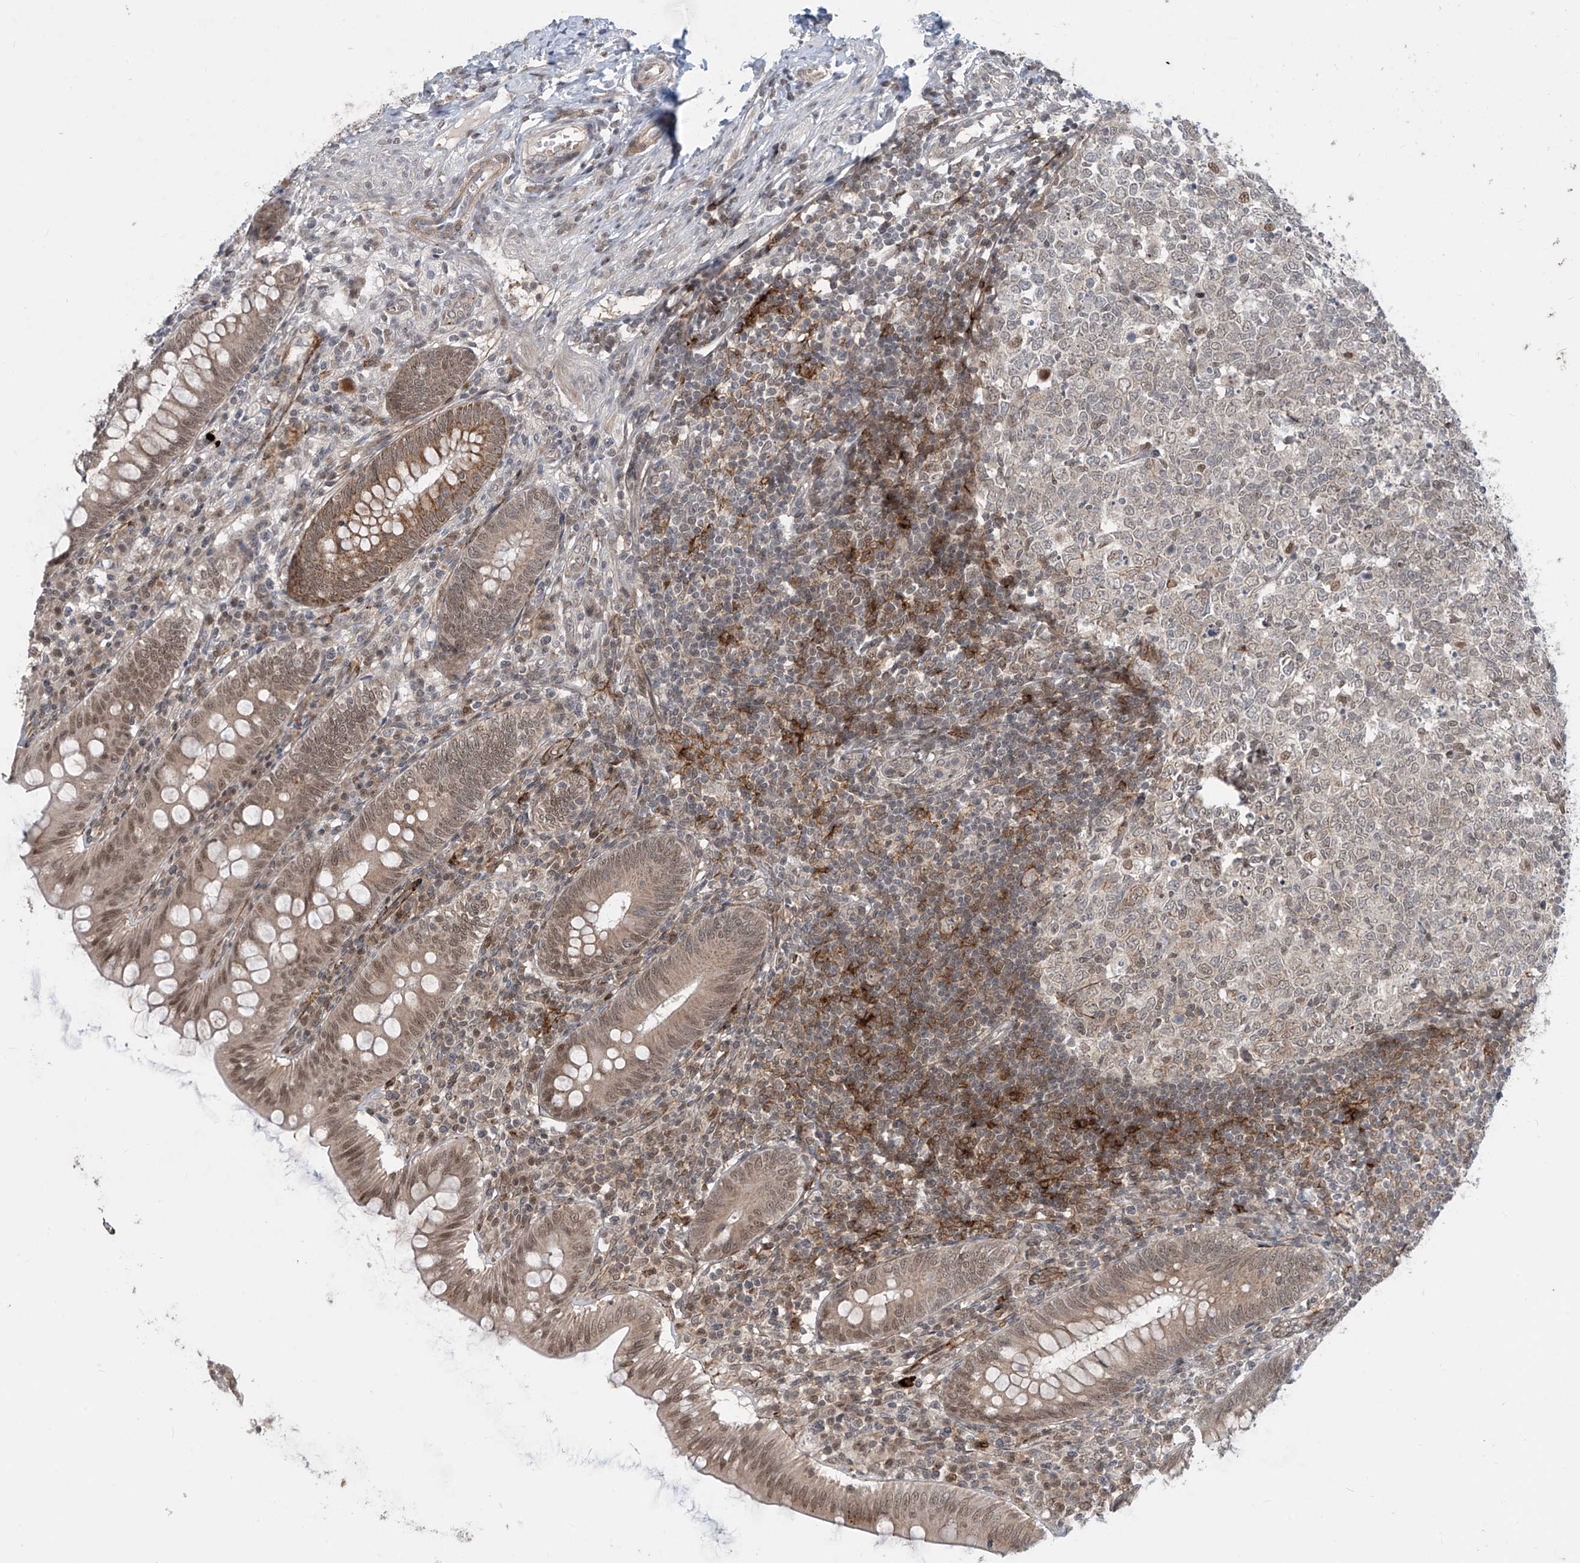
{"staining": {"intensity": "moderate", "quantity": ">75%", "location": "nuclear"}, "tissue": "appendix", "cell_type": "Glandular cells", "image_type": "normal", "snomed": [{"axis": "morphology", "description": "Normal tissue, NOS"}, {"axis": "topography", "description": "Appendix"}], "caption": "This is a photomicrograph of immunohistochemistry (IHC) staining of normal appendix, which shows moderate positivity in the nuclear of glandular cells.", "gene": "LAGE3", "patient": {"sex": "male", "age": 14}}